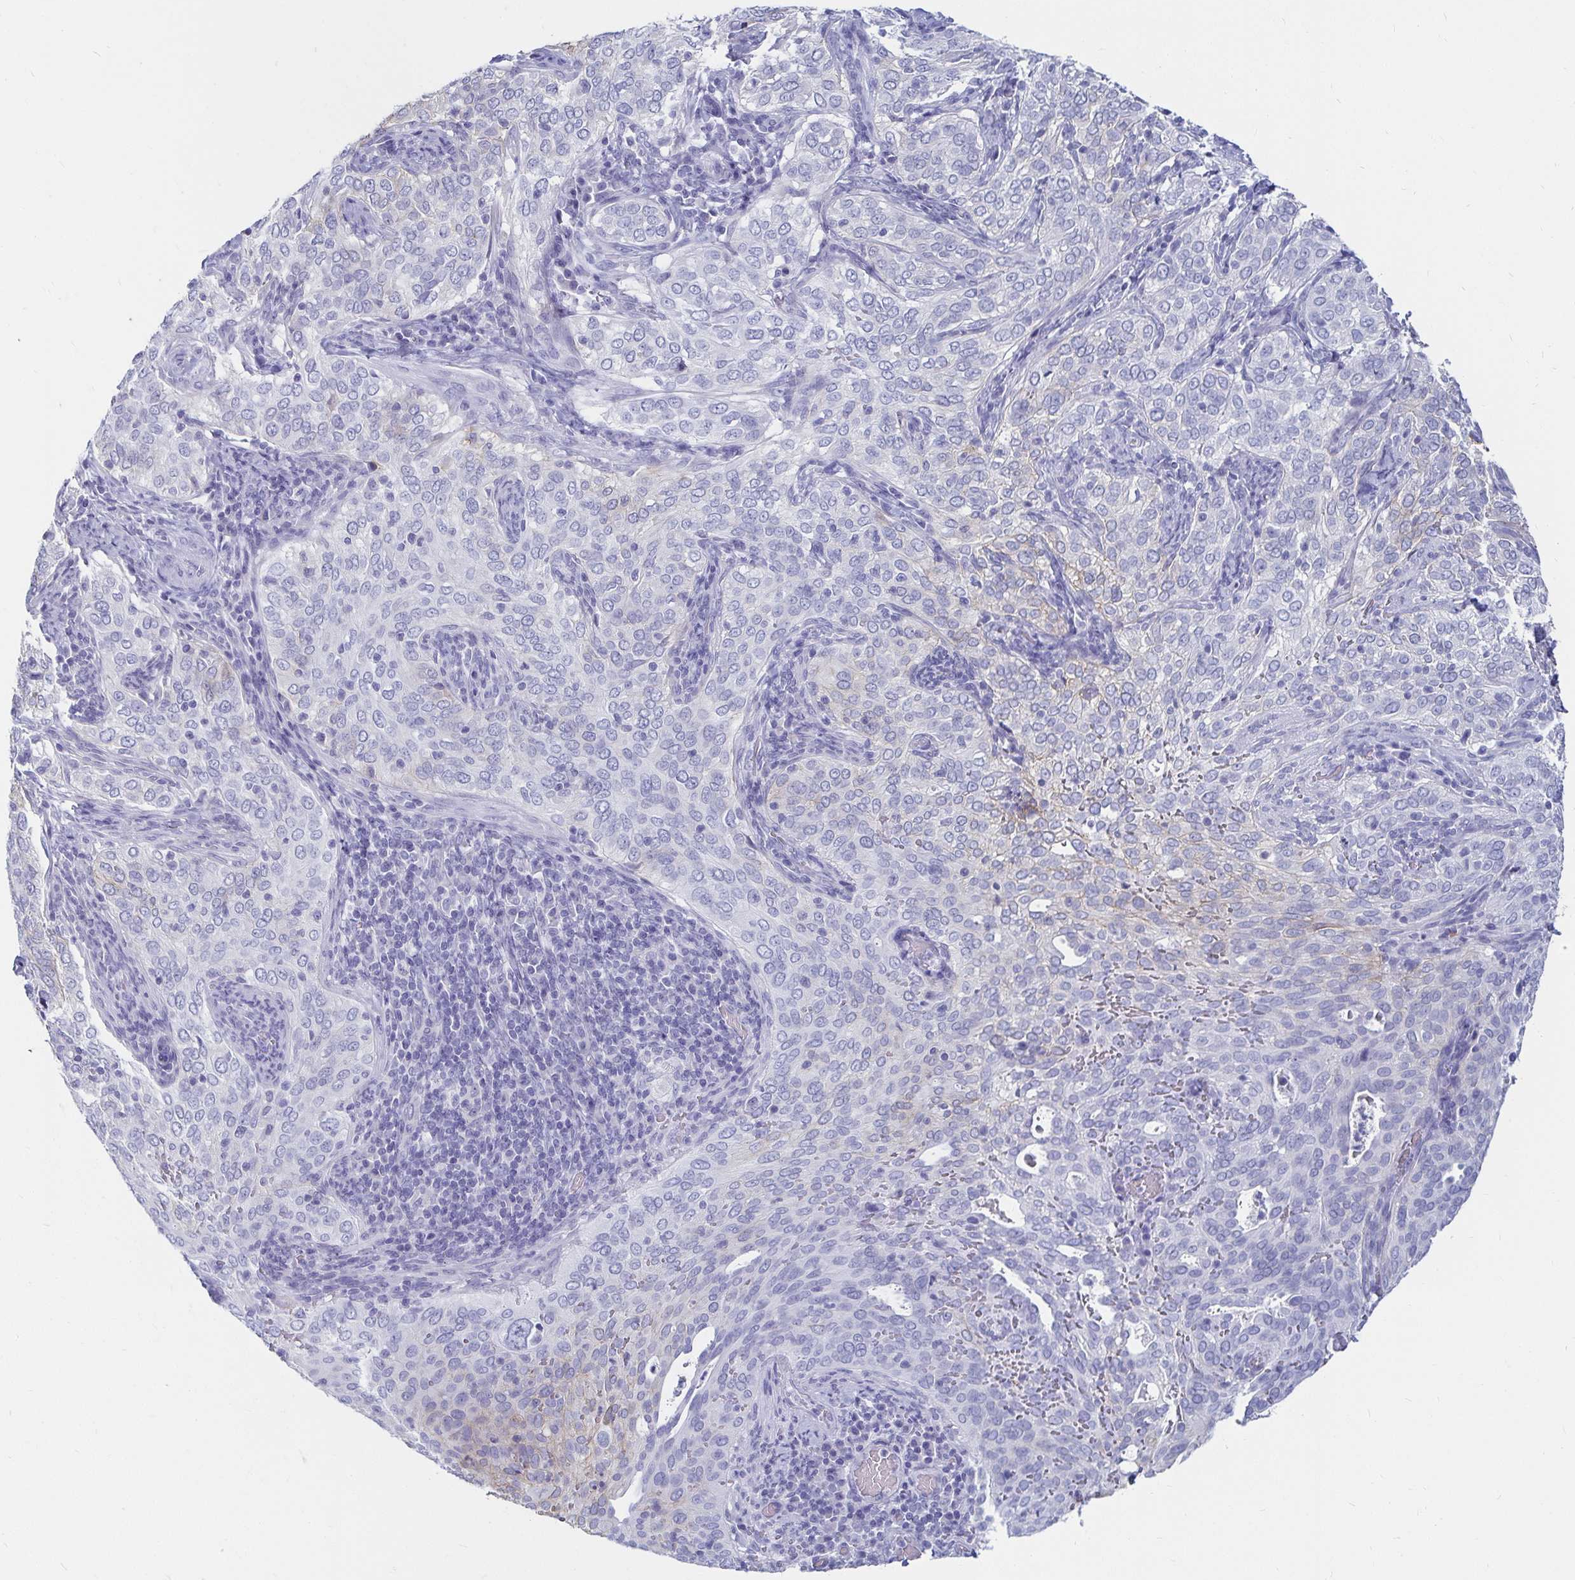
{"staining": {"intensity": "negative", "quantity": "none", "location": "none"}, "tissue": "cervical cancer", "cell_type": "Tumor cells", "image_type": "cancer", "snomed": [{"axis": "morphology", "description": "Squamous cell carcinoma, NOS"}, {"axis": "topography", "description": "Cervix"}], "caption": "Image shows no significant protein expression in tumor cells of cervical cancer (squamous cell carcinoma).", "gene": "CA9", "patient": {"sex": "female", "age": 38}}